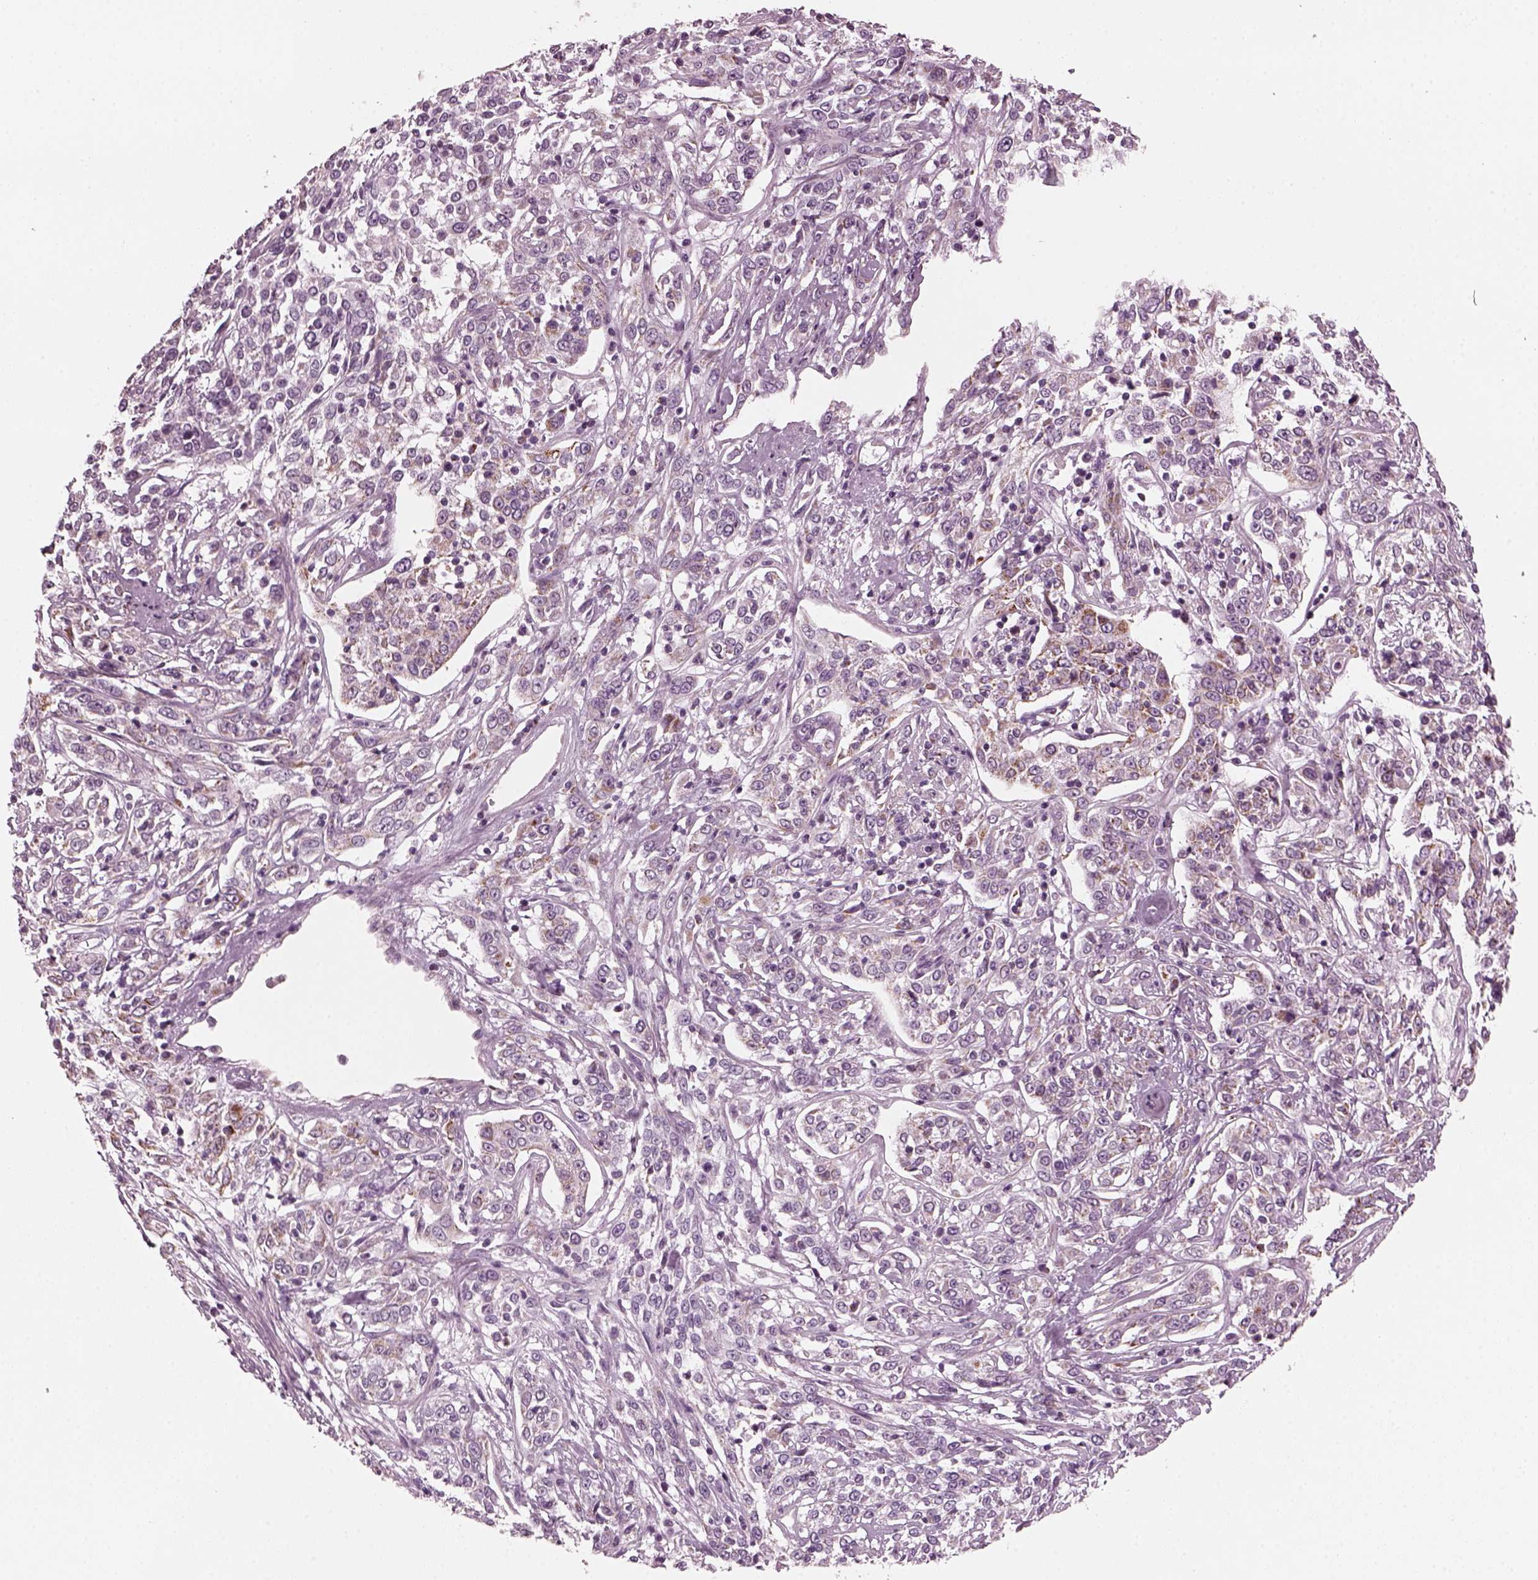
{"staining": {"intensity": "moderate", "quantity": ">75%", "location": "cytoplasmic/membranous"}, "tissue": "cervical cancer", "cell_type": "Tumor cells", "image_type": "cancer", "snomed": [{"axis": "morphology", "description": "Adenocarcinoma, NOS"}, {"axis": "topography", "description": "Cervix"}], "caption": "Human cervical adenocarcinoma stained with a brown dye displays moderate cytoplasmic/membranous positive positivity in about >75% of tumor cells.", "gene": "RIMS2", "patient": {"sex": "female", "age": 40}}